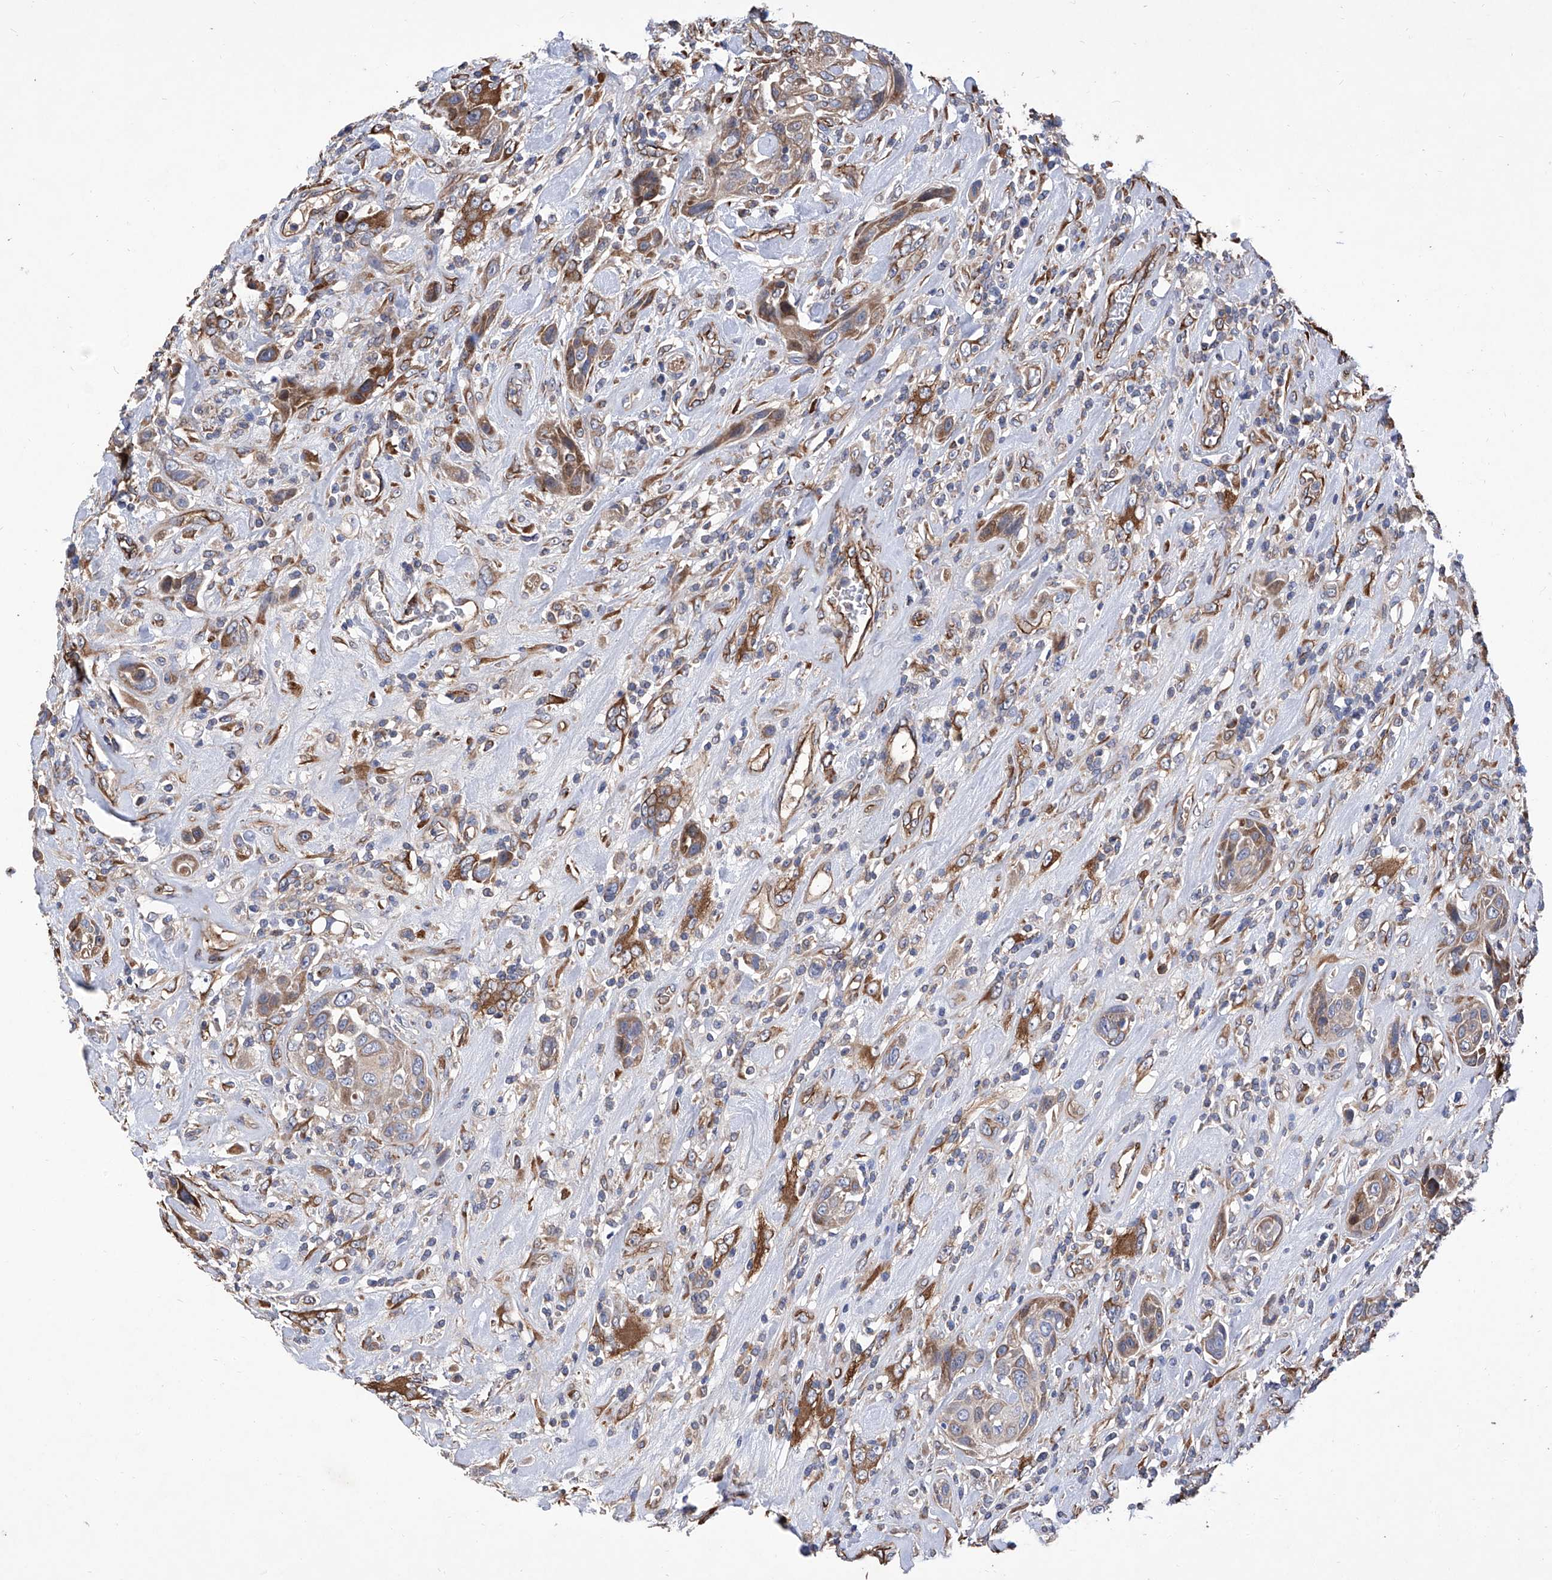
{"staining": {"intensity": "moderate", "quantity": "25%-75%", "location": "cytoplasmic/membranous"}, "tissue": "urothelial cancer", "cell_type": "Tumor cells", "image_type": "cancer", "snomed": [{"axis": "morphology", "description": "Urothelial carcinoma, High grade"}, {"axis": "topography", "description": "Urinary bladder"}], "caption": "Immunohistochemistry (IHC) of urothelial cancer demonstrates medium levels of moderate cytoplasmic/membranous staining in approximately 25%-75% of tumor cells.", "gene": "INPP5B", "patient": {"sex": "male", "age": 50}}